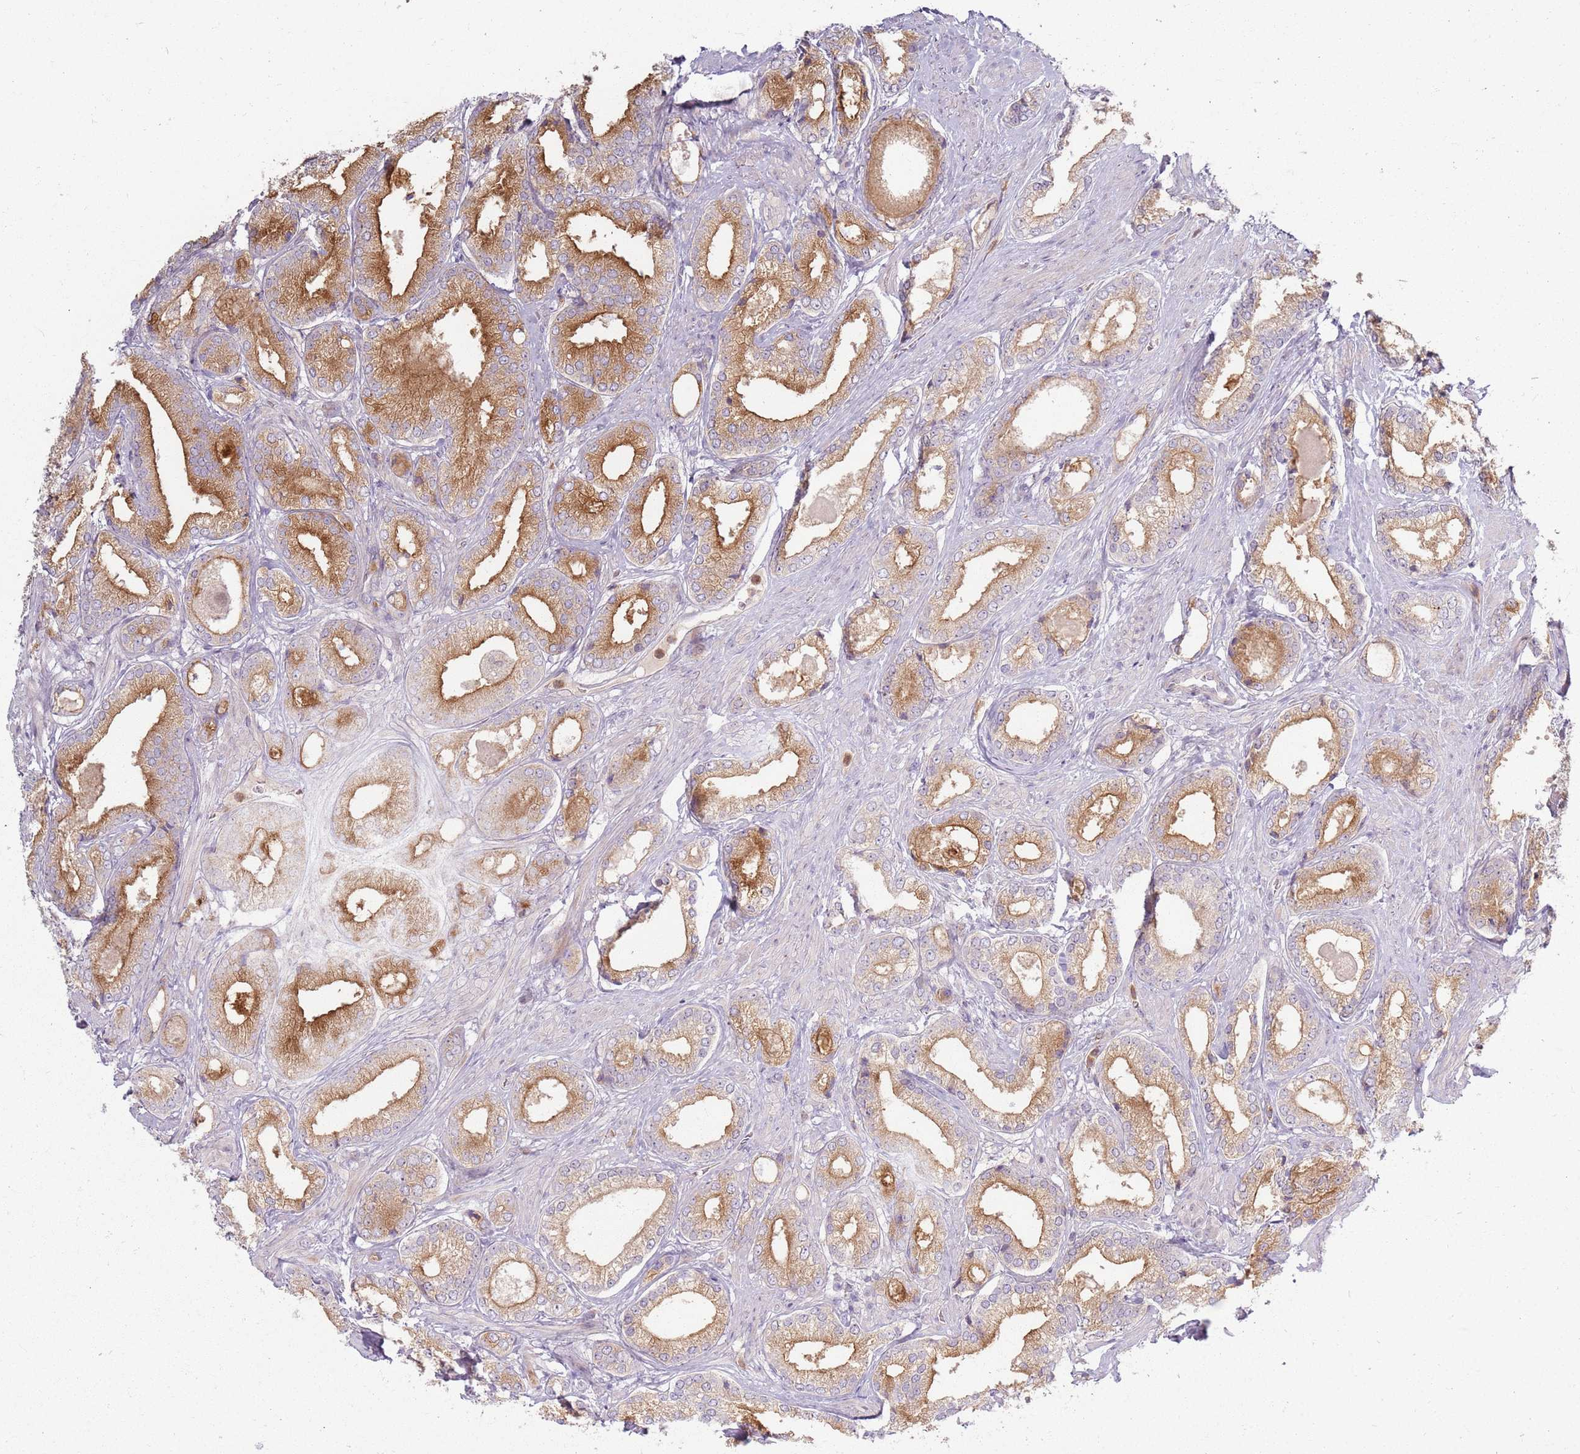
{"staining": {"intensity": "moderate", "quantity": ">75%", "location": "cytoplasmic/membranous"}, "tissue": "prostate cancer", "cell_type": "Tumor cells", "image_type": "cancer", "snomed": [{"axis": "morphology", "description": "Adenocarcinoma, Low grade"}, {"axis": "topography", "description": "Prostate"}], "caption": "This photomicrograph displays immunohistochemistry (IHC) staining of prostate cancer, with medium moderate cytoplasmic/membranous expression in approximately >75% of tumor cells.", "gene": "ZDHHC2", "patient": {"sex": "male", "age": 68}}